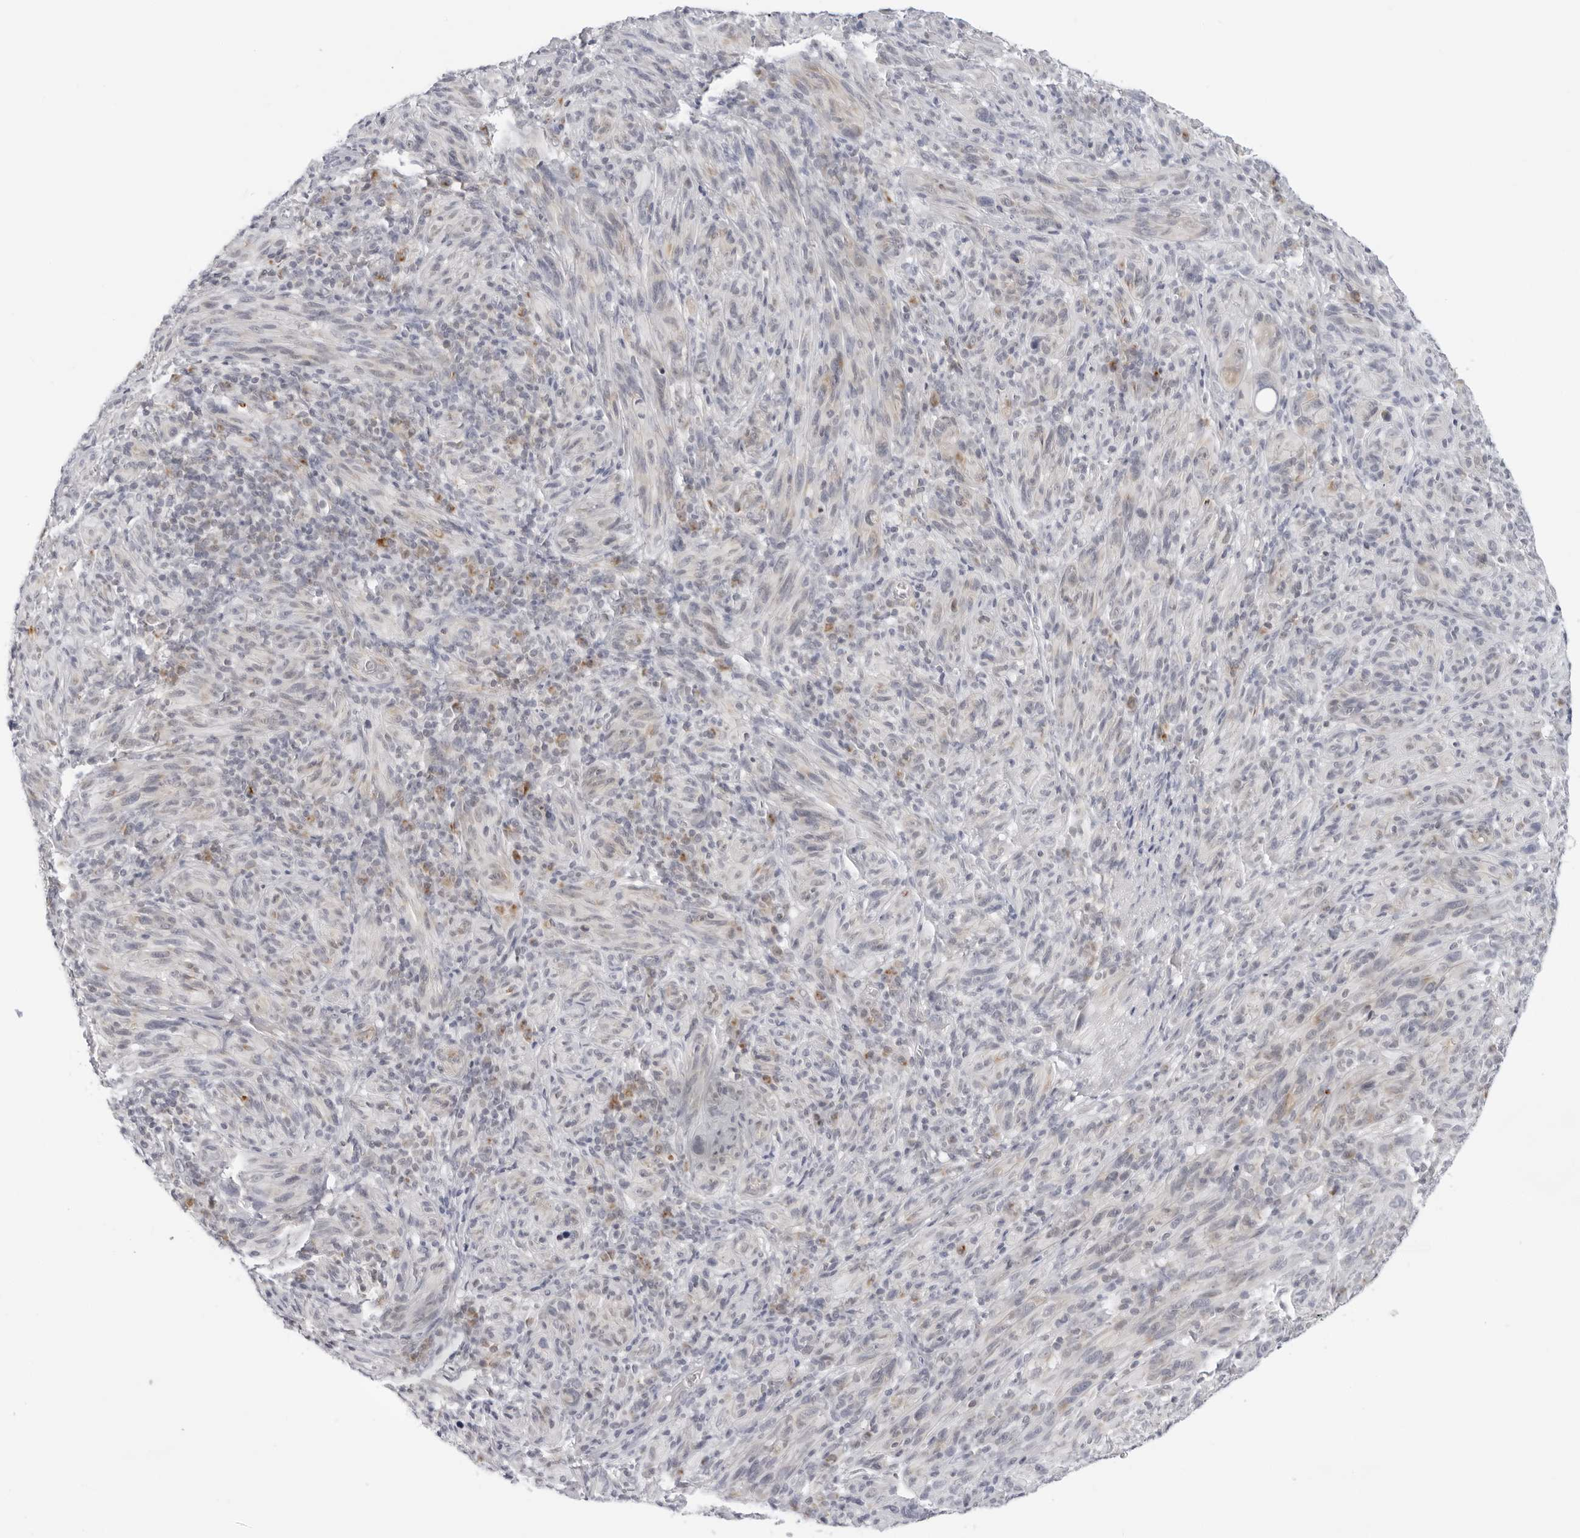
{"staining": {"intensity": "negative", "quantity": "none", "location": "none"}, "tissue": "melanoma", "cell_type": "Tumor cells", "image_type": "cancer", "snomed": [{"axis": "morphology", "description": "Malignant melanoma, NOS"}, {"axis": "topography", "description": "Skin of head"}], "caption": "This photomicrograph is of malignant melanoma stained with IHC to label a protein in brown with the nuclei are counter-stained blue. There is no positivity in tumor cells. Brightfield microscopy of immunohistochemistry stained with DAB (3,3'-diaminobenzidine) (brown) and hematoxylin (blue), captured at high magnification.", "gene": "CIART", "patient": {"sex": "male", "age": 96}}